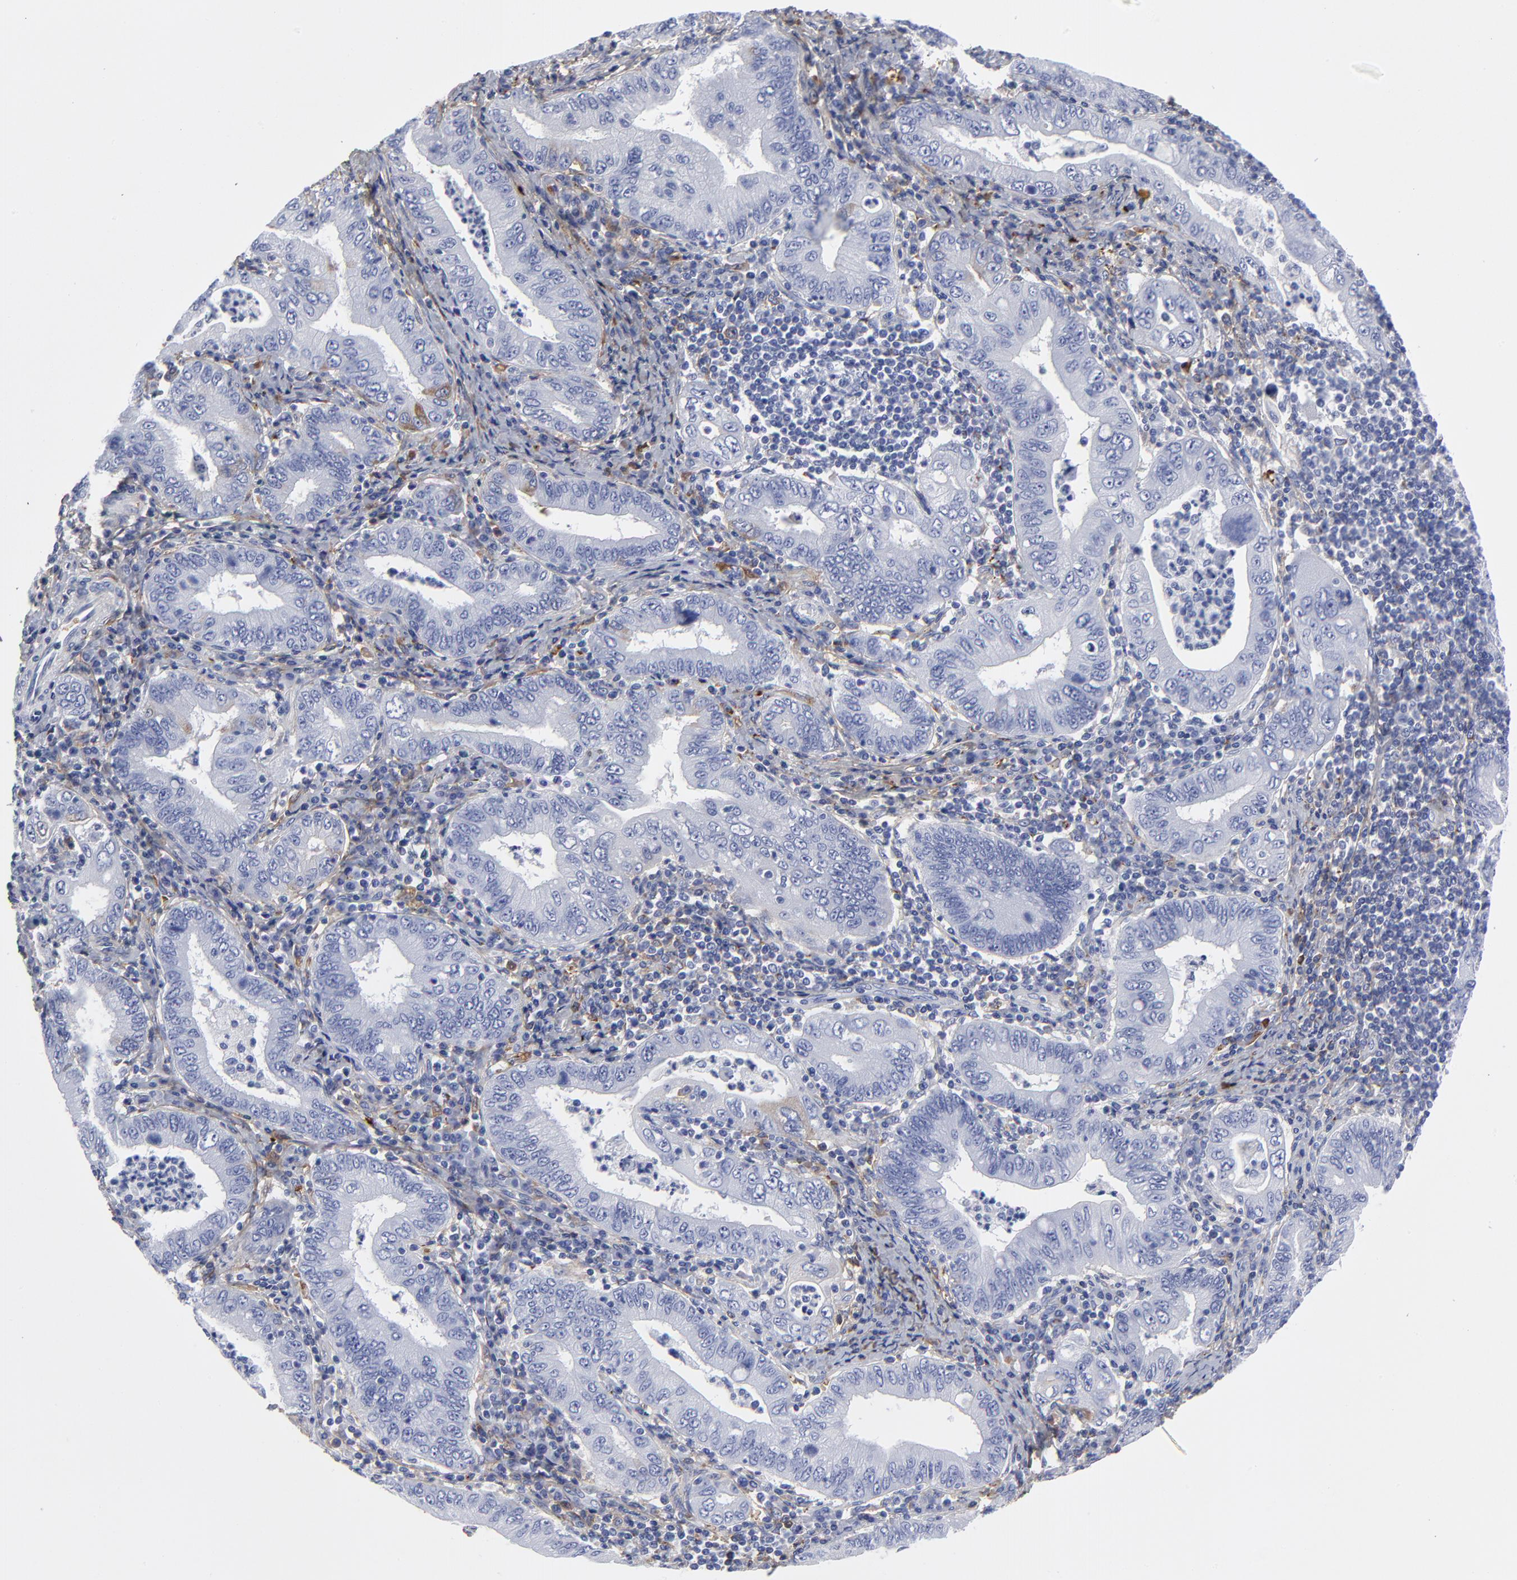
{"staining": {"intensity": "moderate", "quantity": "<25%", "location": "cytoplasmic/membranous"}, "tissue": "stomach cancer", "cell_type": "Tumor cells", "image_type": "cancer", "snomed": [{"axis": "morphology", "description": "Normal tissue, NOS"}, {"axis": "morphology", "description": "Adenocarcinoma, NOS"}, {"axis": "topography", "description": "Esophagus"}, {"axis": "topography", "description": "Stomach, upper"}, {"axis": "topography", "description": "Peripheral nerve tissue"}], "caption": "Stomach cancer (adenocarcinoma) stained with a brown dye reveals moderate cytoplasmic/membranous positive staining in approximately <25% of tumor cells.", "gene": "DCN", "patient": {"sex": "male", "age": 62}}